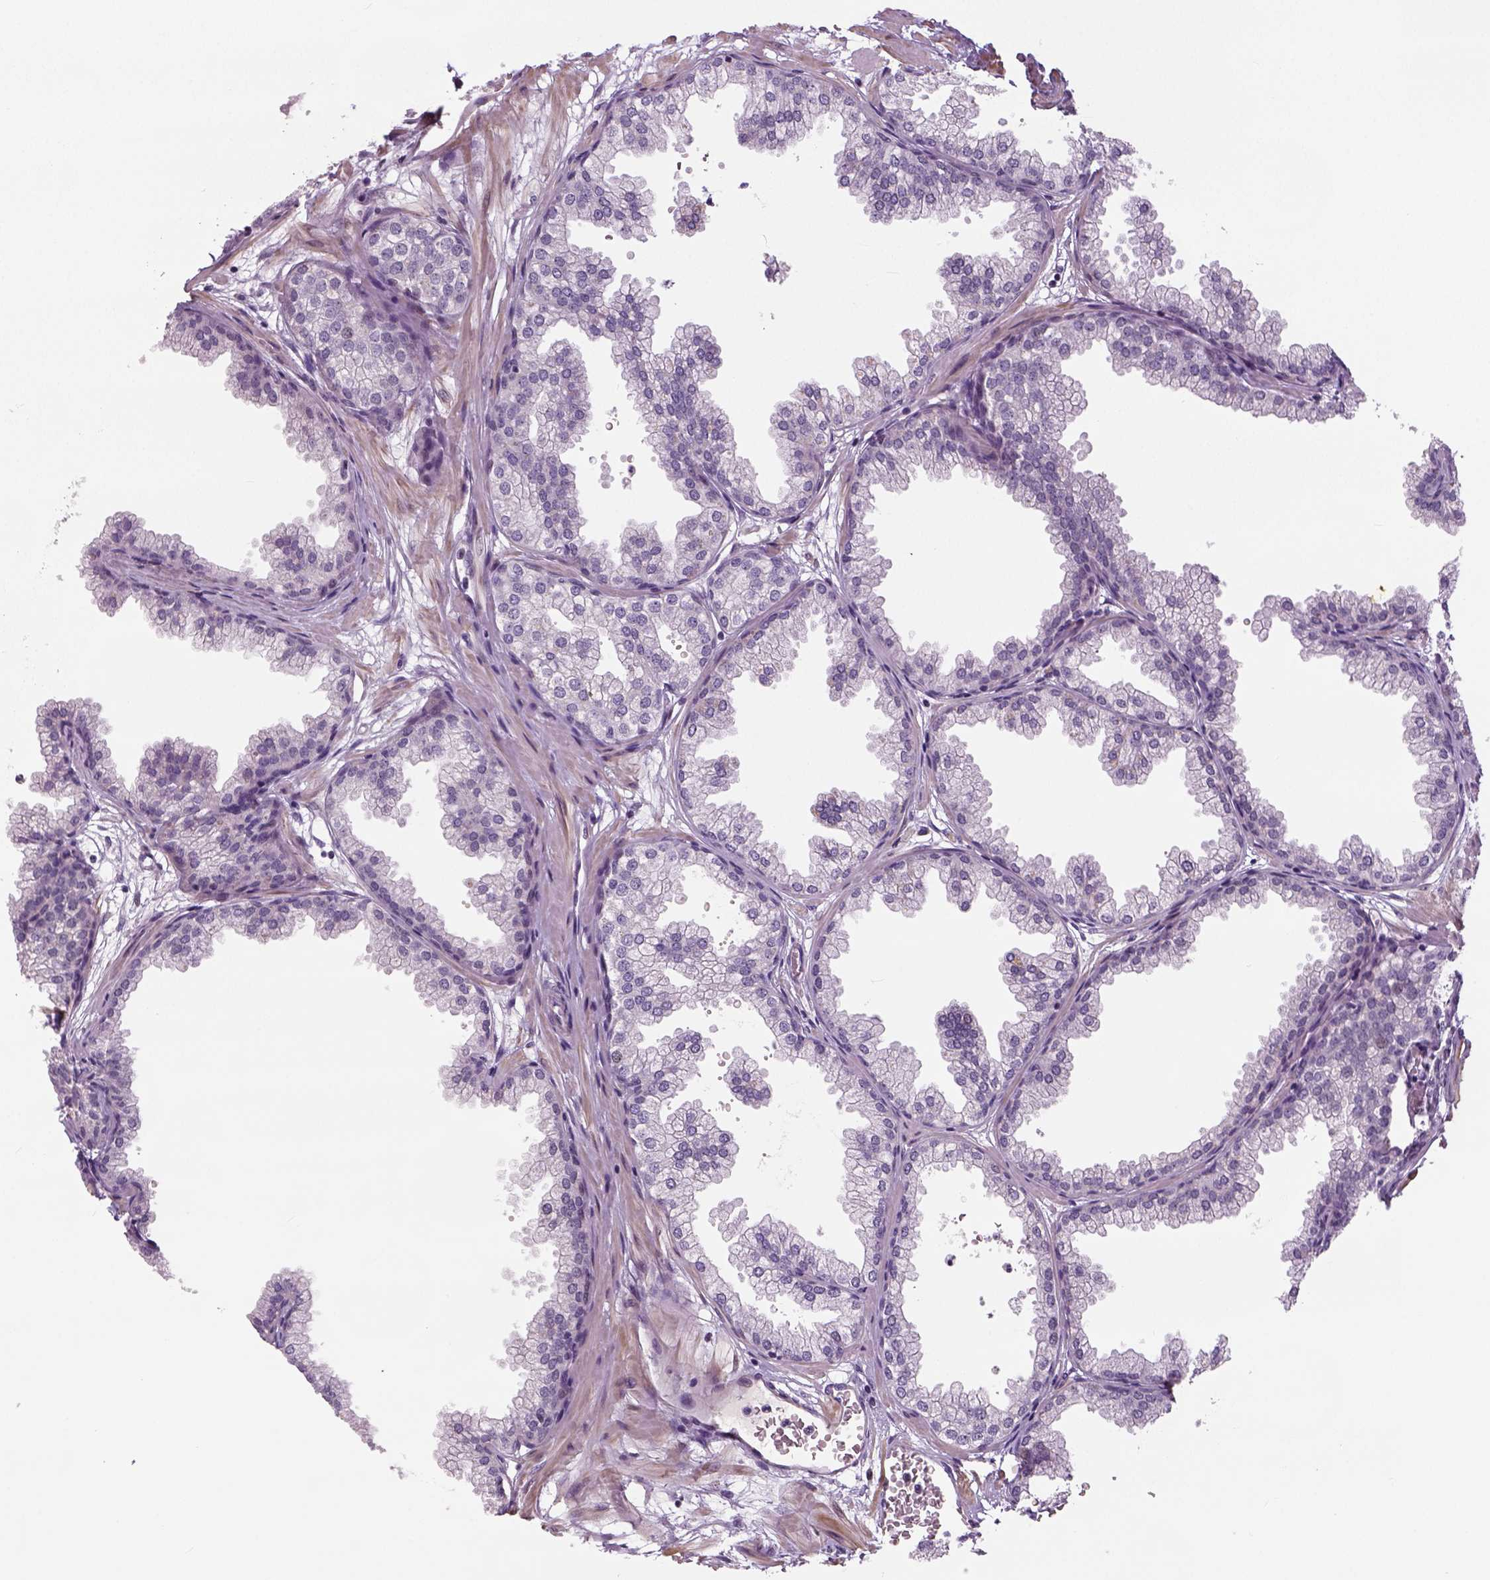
{"staining": {"intensity": "negative", "quantity": "none", "location": "none"}, "tissue": "prostate", "cell_type": "Glandular cells", "image_type": "normal", "snomed": [{"axis": "morphology", "description": "Normal tissue, NOS"}, {"axis": "topography", "description": "Prostate"}], "caption": "DAB immunohistochemical staining of normal prostate demonstrates no significant positivity in glandular cells. (DAB (3,3'-diaminobenzidine) immunohistochemistry (IHC) with hematoxylin counter stain).", "gene": "NECAB1", "patient": {"sex": "male", "age": 37}}